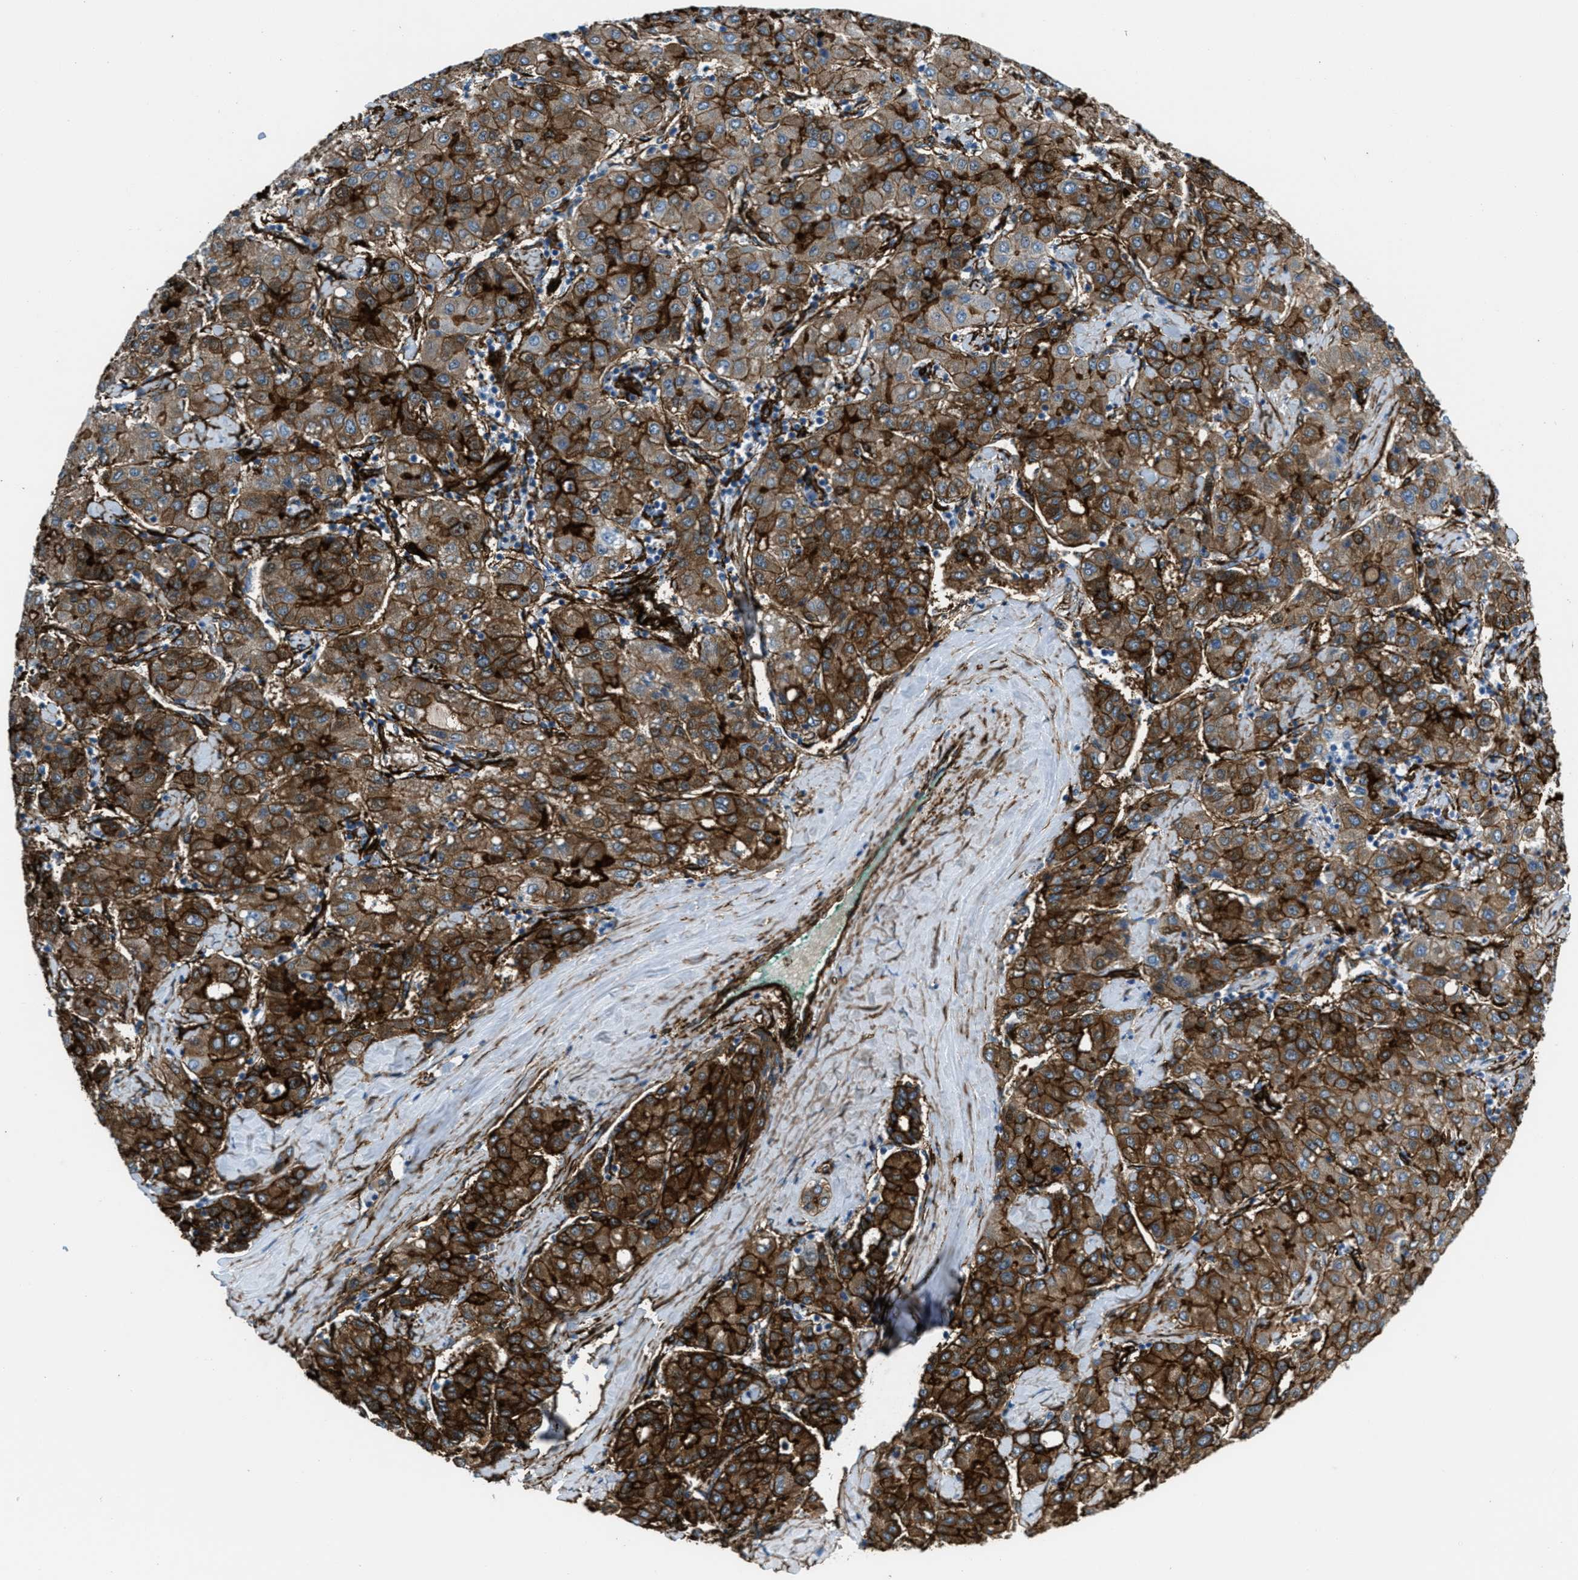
{"staining": {"intensity": "strong", "quantity": ">75%", "location": "cytoplasmic/membranous"}, "tissue": "liver cancer", "cell_type": "Tumor cells", "image_type": "cancer", "snomed": [{"axis": "morphology", "description": "Carcinoma, Hepatocellular, NOS"}, {"axis": "topography", "description": "Liver"}], "caption": "Human hepatocellular carcinoma (liver) stained with a brown dye displays strong cytoplasmic/membranous positive staining in approximately >75% of tumor cells.", "gene": "CALD1", "patient": {"sex": "male", "age": 65}}